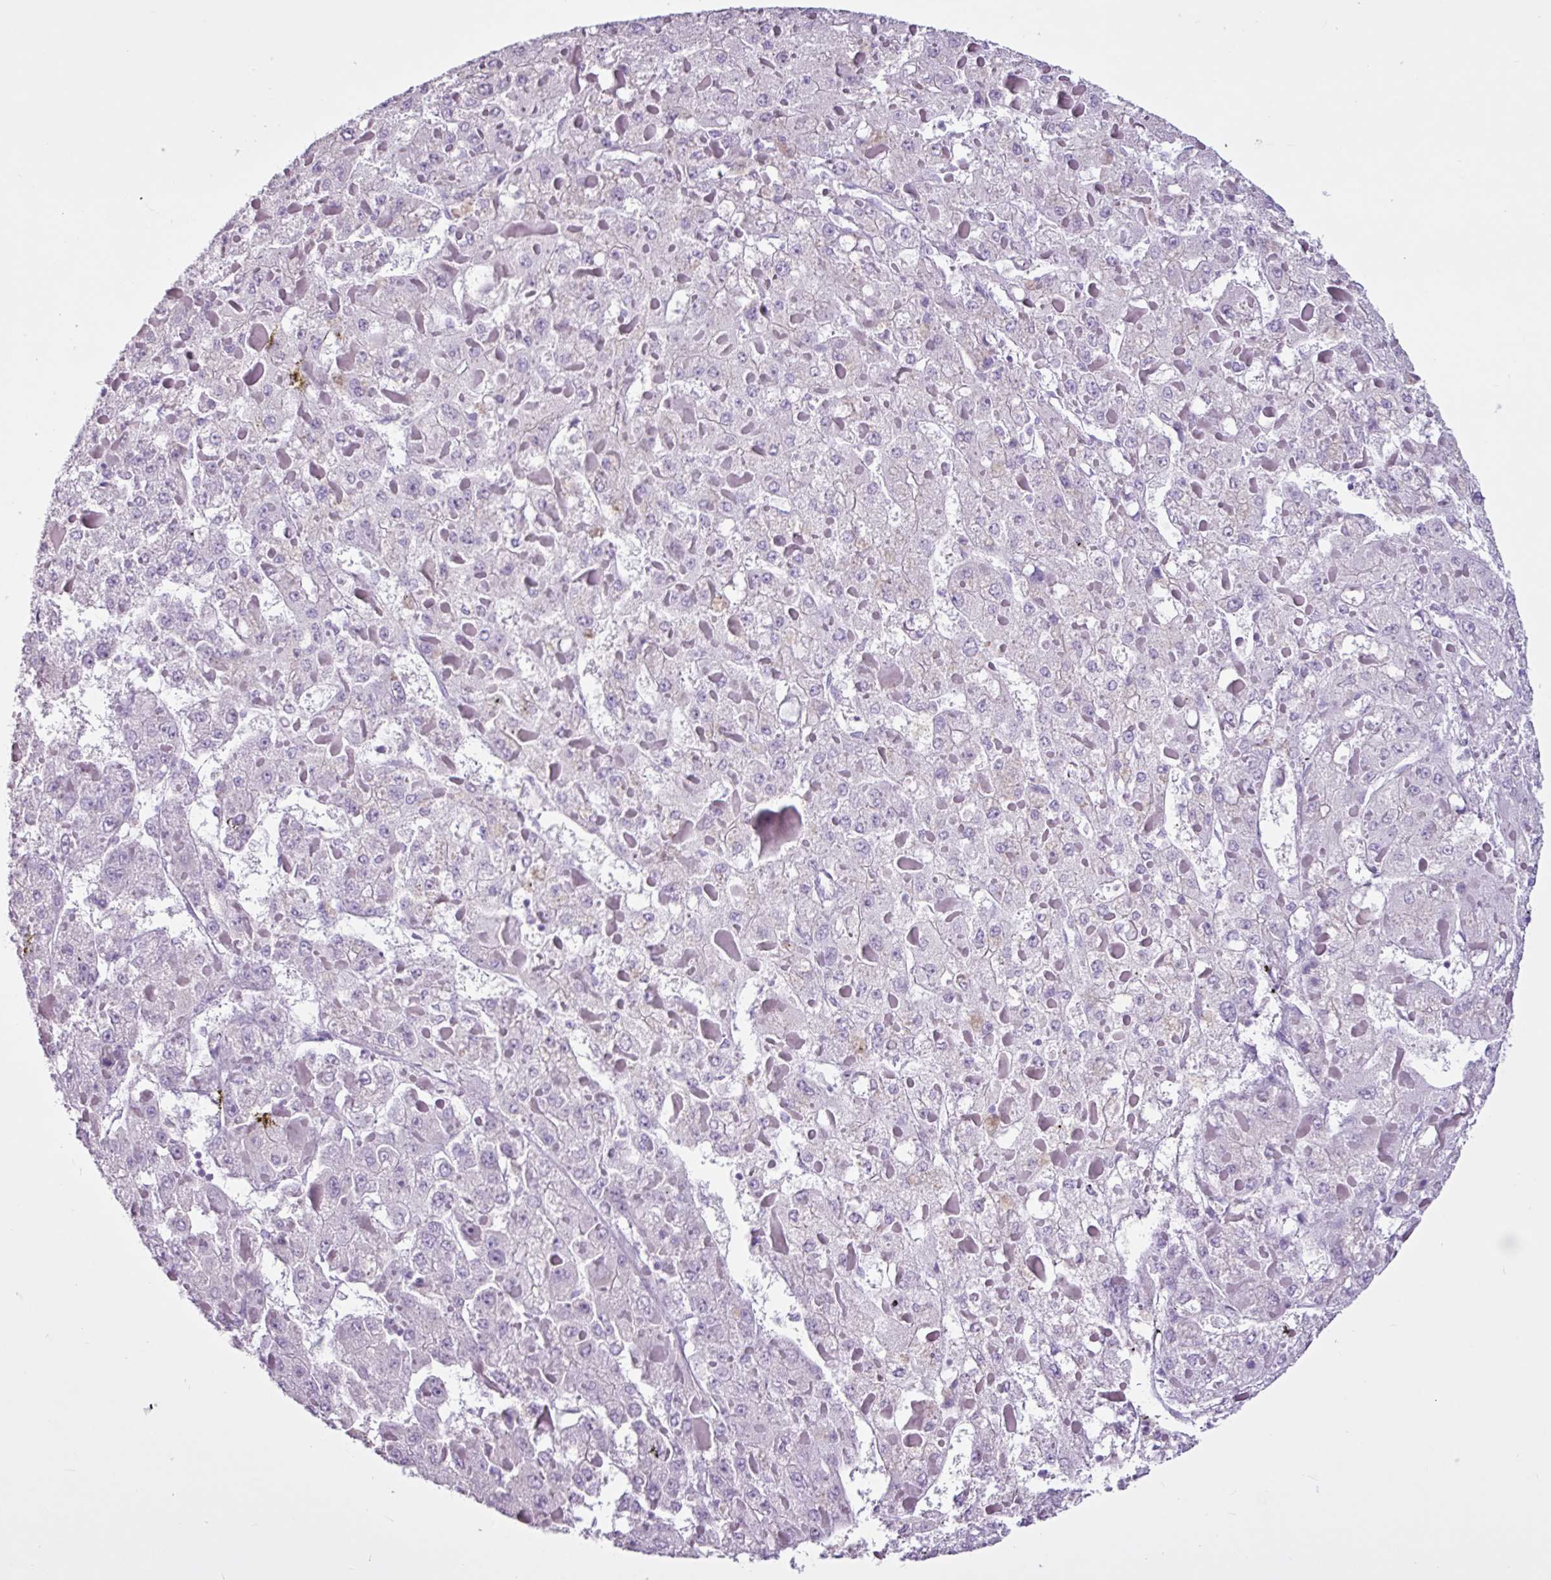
{"staining": {"intensity": "negative", "quantity": "none", "location": "none"}, "tissue": "liver cancer", "cell_type": "Tumor cells", "image_type": "cancer", "snomed": [{"axis": "morphology", "description": "Carcinoma, Hepatocellular, NOS"}, {"axis": "topography", "description": "Liver"}], "caption": "Tumor cells show no significant positivity in hepatocellular carcinoma (liver).", "gene": "PGR", "patient": {"sex": "female", "age": 73}}